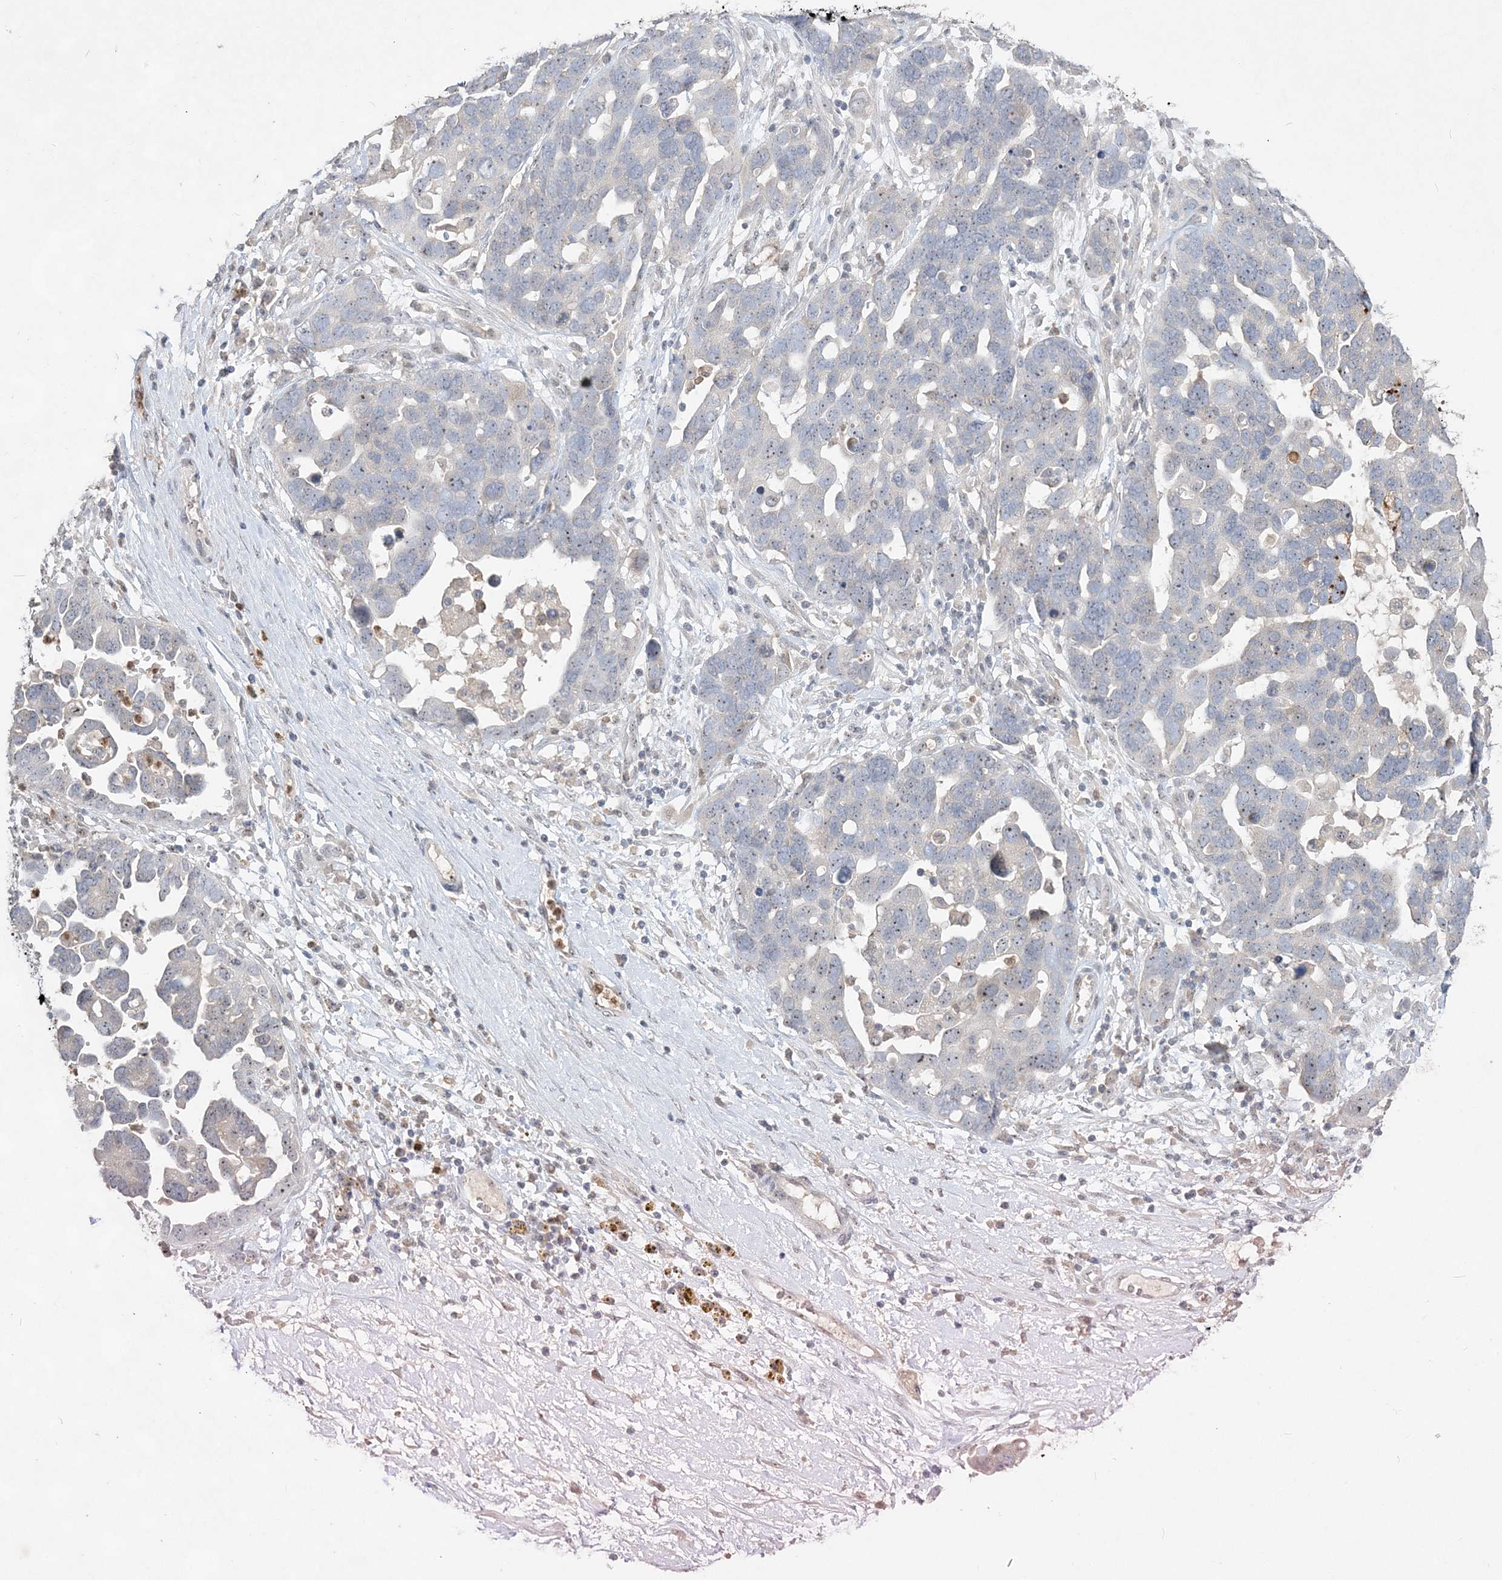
{"staining": {"intensity": "negative", "quantity": "none", "location": "none"}, "tissue": "ovarian cancer", "cell_type": "Tumor cells", "image_type": "cancer", "snomed": [{"axis": "morphology", "description": "Cystadenocarcinoma, serous, NOS"}, {"axis": "topography", "description": "Ovary"}], "caption": "The image demonstrates no staining of tumor cells in serous cystadenocarcinoma (ovarian).", "gene": "NOP16", "patient": {"sex": "female", "age": 54}}